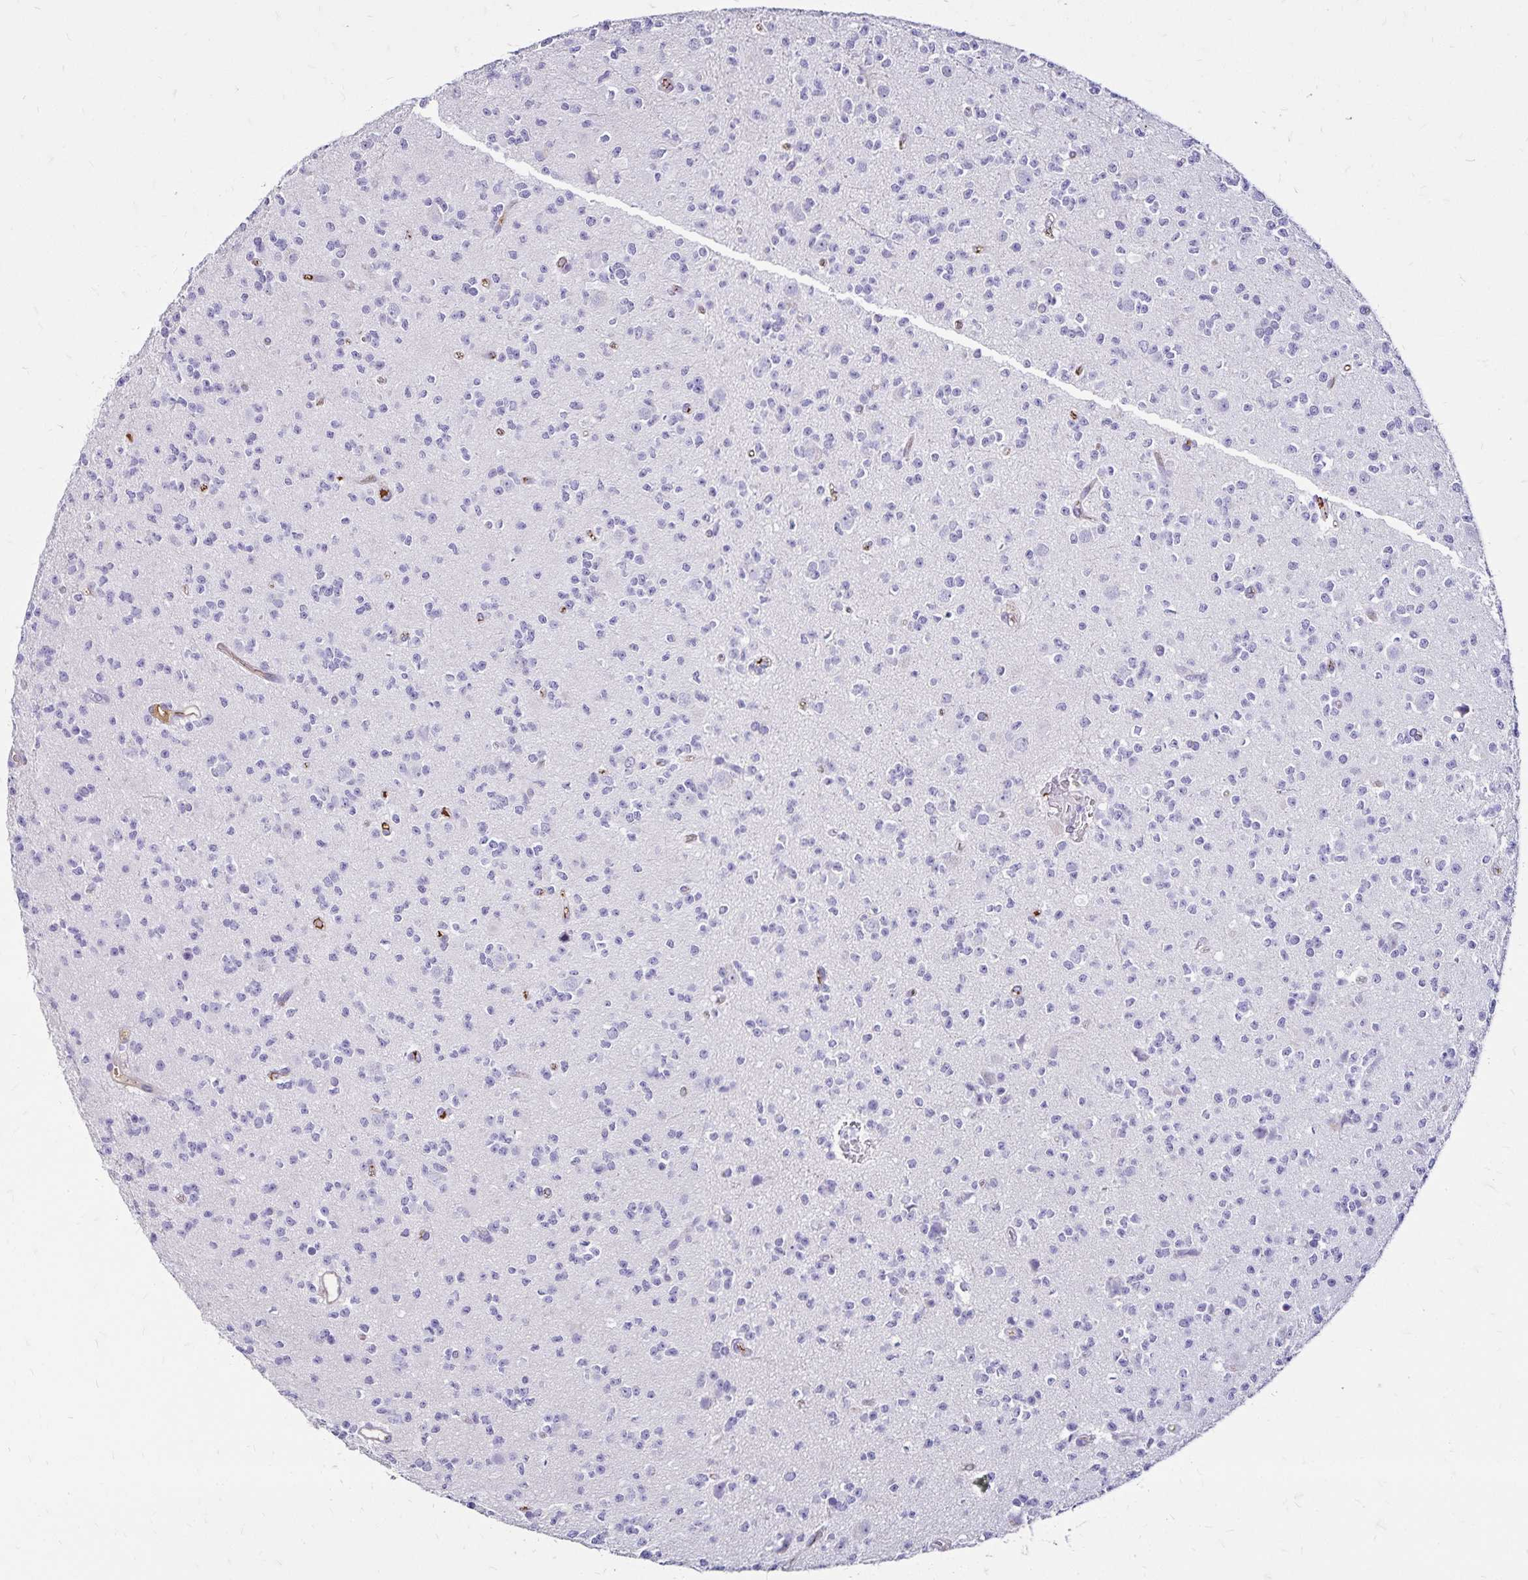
{"staining": {"intensity": "negative", "quantity": "none", "location": "none"}, "tissue": "glioma", "cell_type": "Tumor cells", "image_type": "cancer", "snomed": [{"axis": "morphology", "description": "Glioma, malignant, High grade"}, {"axis": "topography", "description": "Brain"}], "caption": "Malignant high-grade glioma was stained to show a protein in brown. There is no significant positivity in tumor cells. The staining was performed using DAB (3,3'-diaminobenzidine) to visualize the protein expression in brown, while the nuclei were stained in blue with hematoxylin (Magnification: 20x).", "gene": "KISS1", "patient": {"sex": "male", "age": 36}}